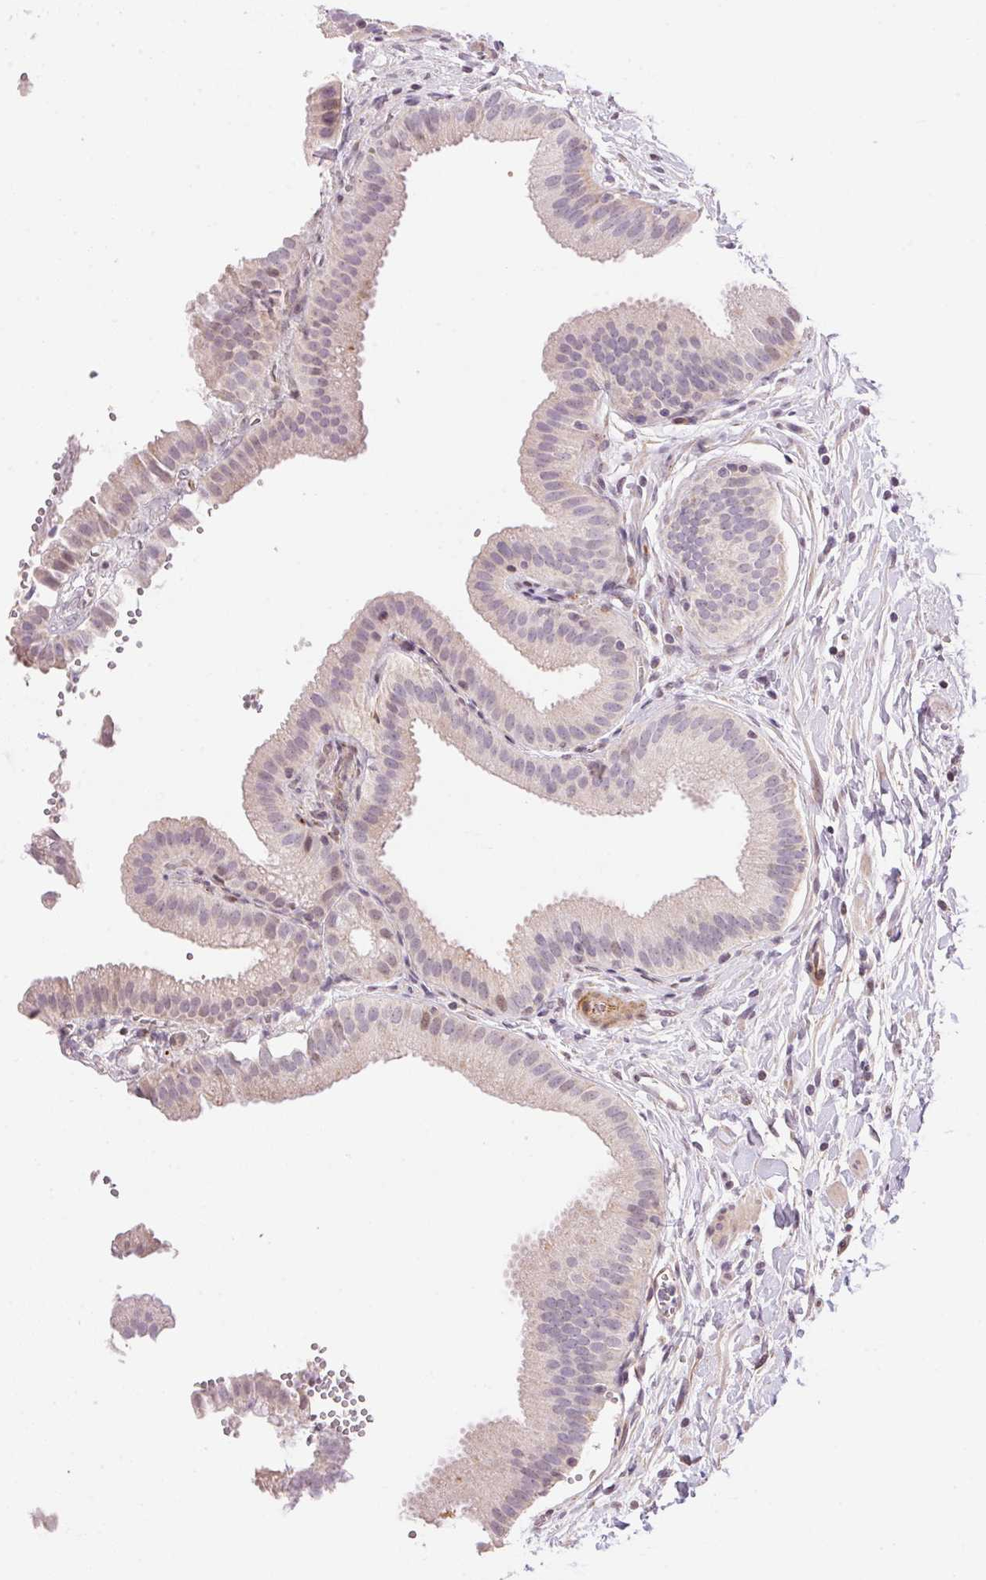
{"staining": {"intensity": "negative", "quantity": "none", "location": "none"}, "tissue": "gallbladder", "cell_type": "Glandular cells", "image_type": "normal", "snomed": [{"axis": "morphology", "description": "Normal tissue, NOS"}, {"axis": "topography", "description": "Gallbladder"}], "caption": "An immunohistochemistry (IHC) photomicrograph of benign gallbladder is shown. There is no staining in glandular cells of gallbladder. (Immunohistochemistry (ihc), brightfield microscopy, high magnification).", "gene": "GYG2", "patient": {"sex": "female", "age": 63}}